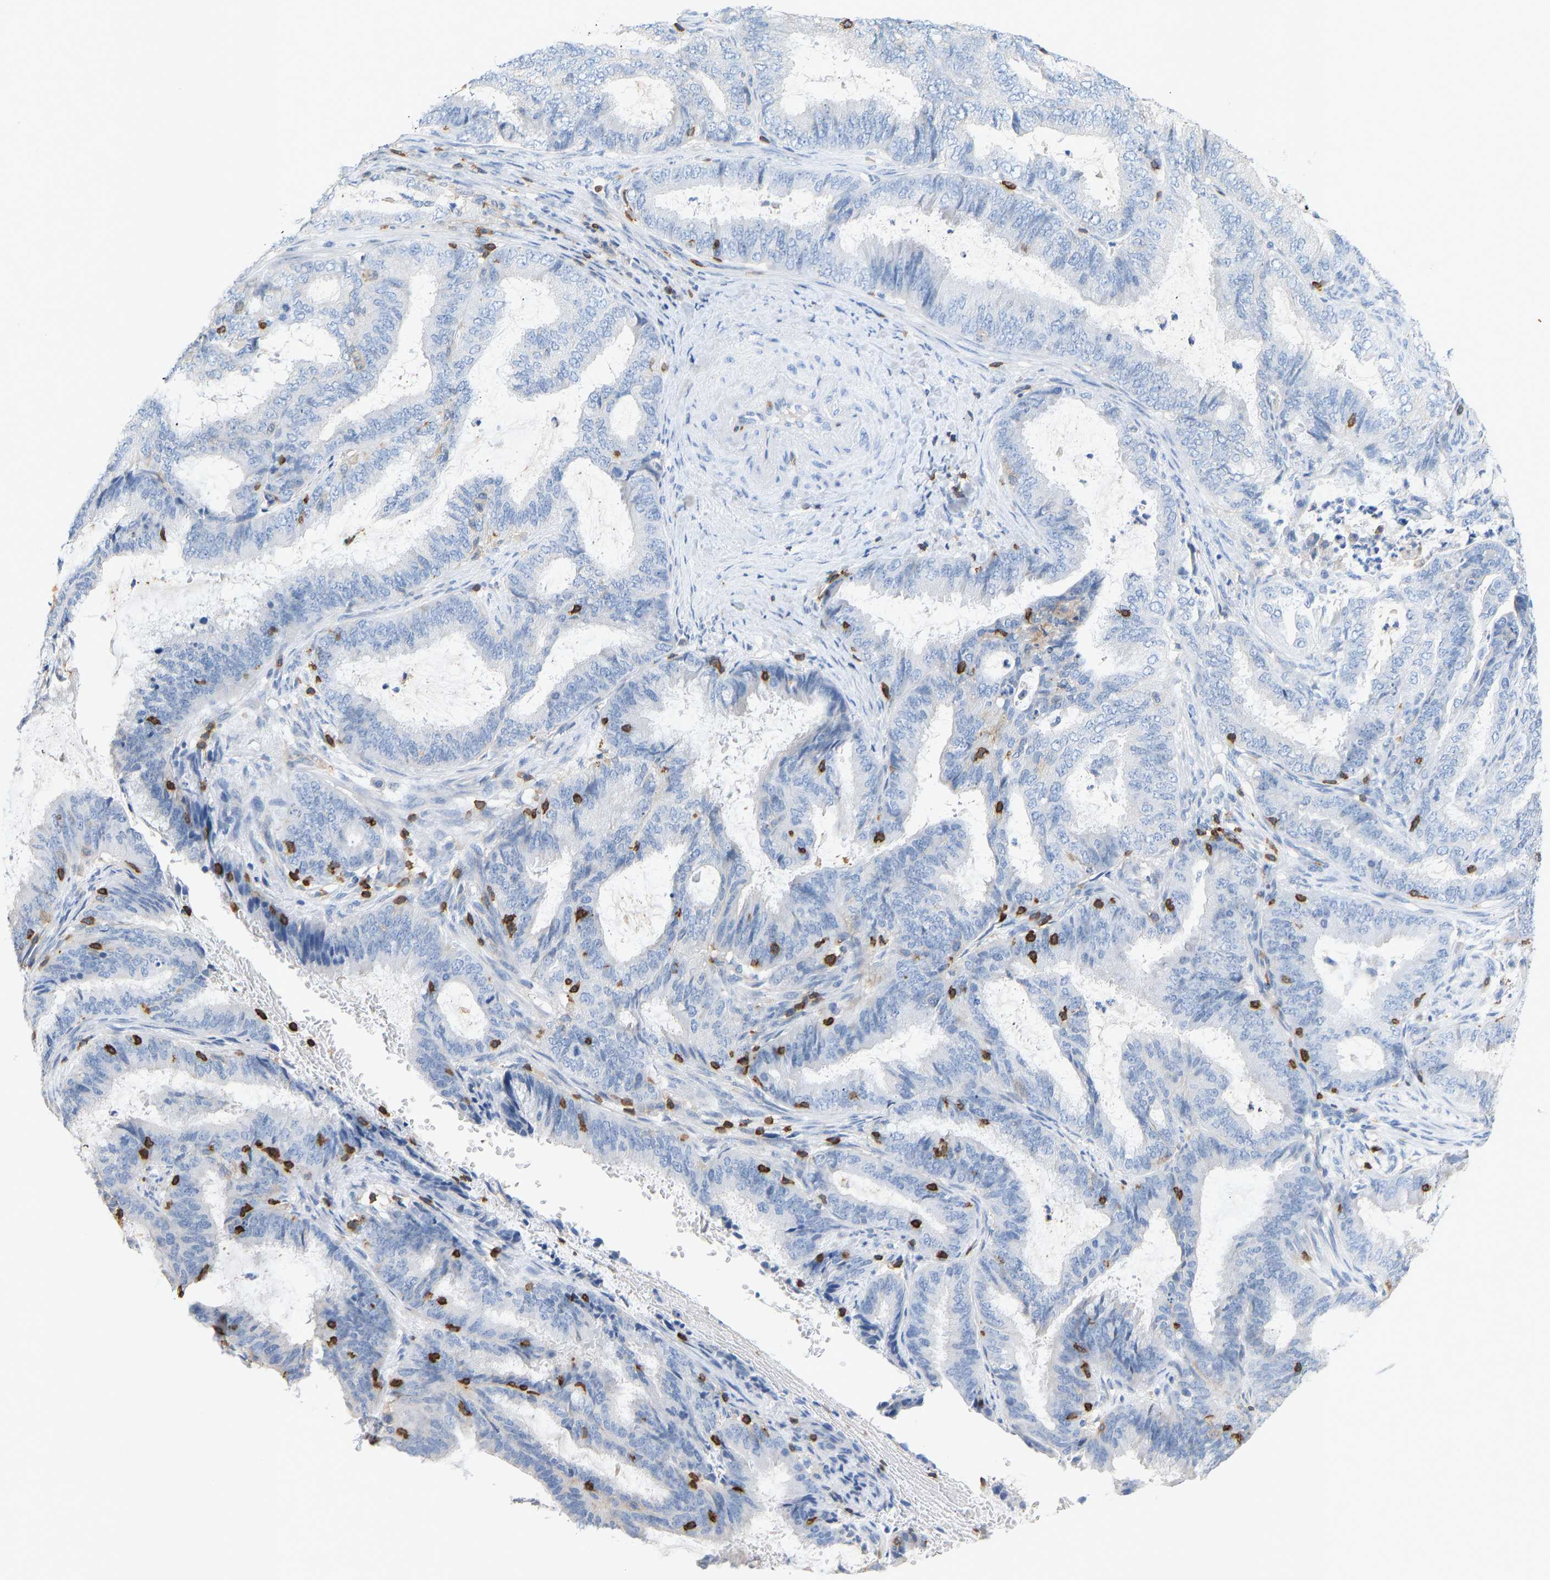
{"staining": {"intensity": "negative", "quantity": "none", "location": "none"}, "tissue": "endometrial cancer", "cell_type": "Tumor cells", "image_type": "cancer", "snomed": [{"axis": "morphology", "description": "Adenocarcinoma, NOS"}, {"axis": "topography", "description": "Endometrium"}], "caption": "Endometrial adenocarcinoma was stained to show a protein in brown. There is no significant staining in tumor cells.", "gene": "EVL", "patient": {"sex": "female", "age": 51}}